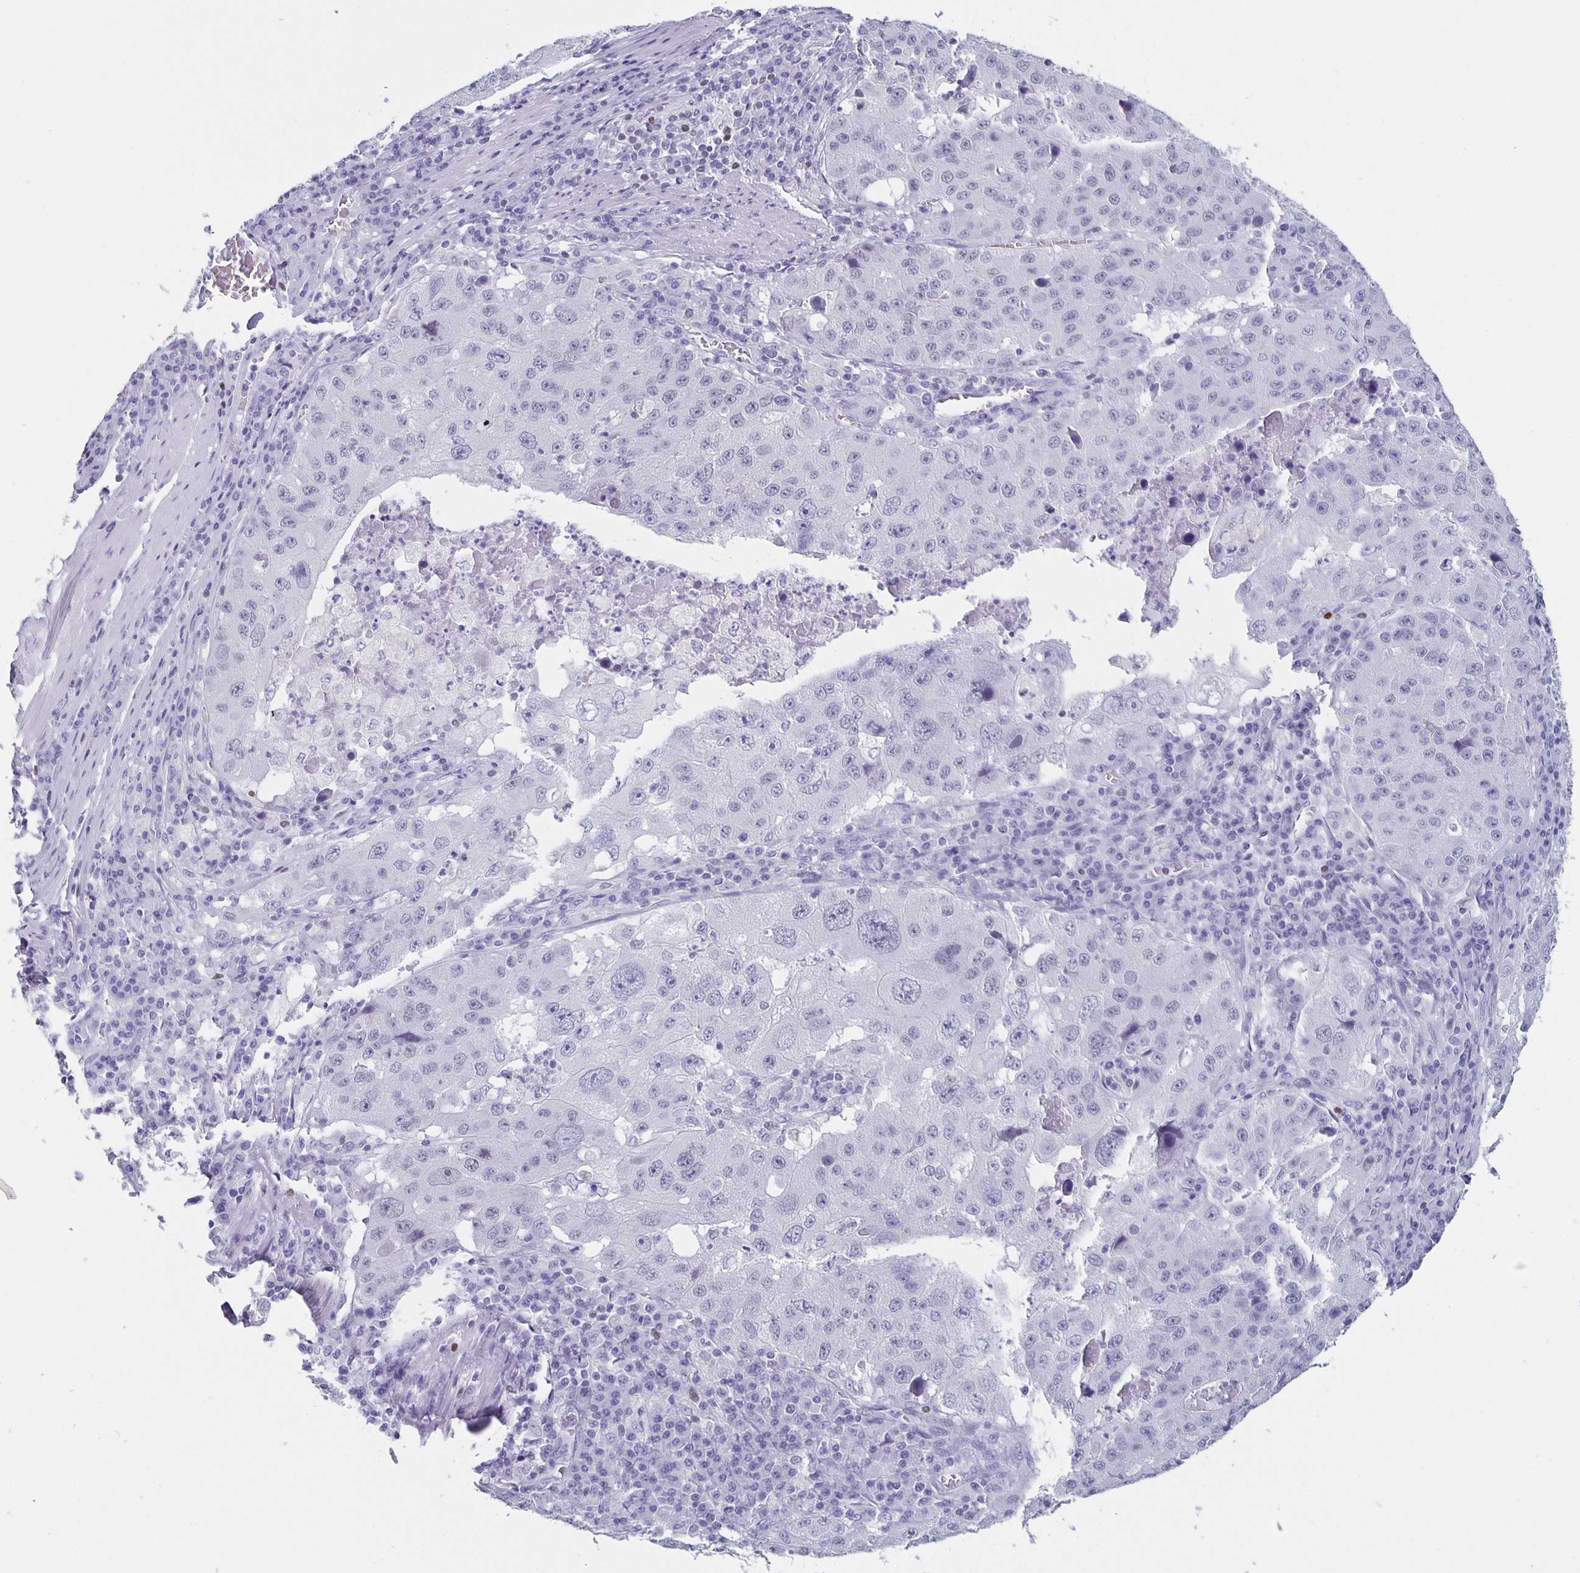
{"staining": {"intensity": "weak", "quantity": "<25%", "location": "nuclear"}, "tissue": "stomach cancer", "cell_type": "Tumor cells", "image_type": "cancer", "snomed": [{"axis": "morphology", "description": "Adenocarcinoma, NOS"}, {"axis": "topography", "description": "Stomach"}], "caption": "Immunohistochemistry (IHC) of stomach adenocarcinoma demonstrates no staining in tumor cells.", "gene": "SATB2", "patient": {"sex": "male", "age": 71}}